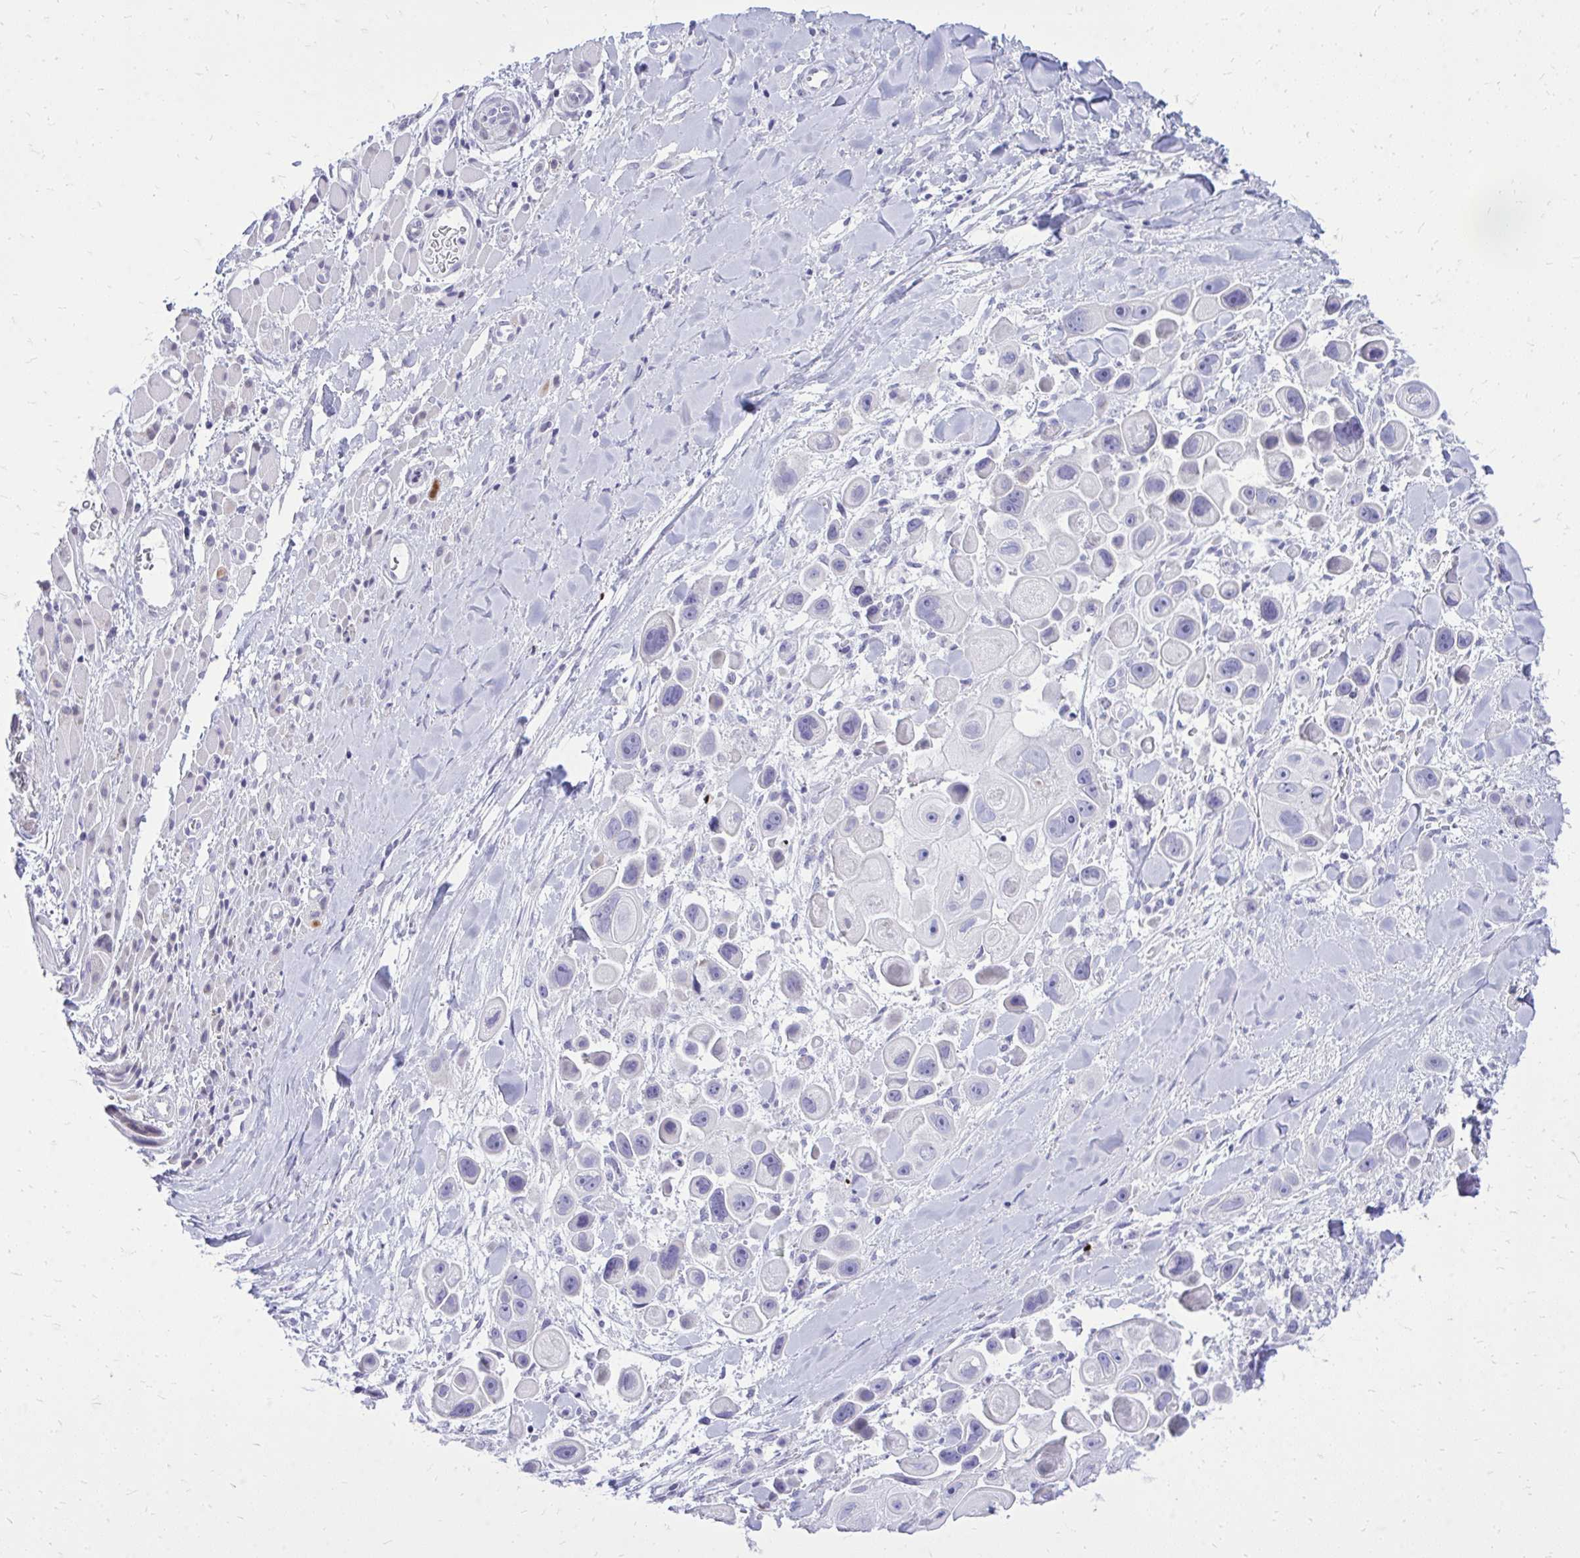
{"staining": {"intensity": "negative", "quantity": "none", "location": "none"}, "tissue": "skin cancer", "cell_type": "Tumor cells", "image_type": "cancer", "snomed": [{"axis": "morphology", "description": "Squamous cell carcinoma, NOS"}, {"axis": "topography", "description": "Skin"}], "caption": "Immunohistochemistry (IHC) histopathology image of neoplastic tissue: squamous cell carcinoma (skin) stained with DAB (3,3'-diaminobenzidine) exhibits no significant protein positivity in tumor cells. (DAB IHC with hematoxylin counter stain).", "gene": "GABRA1", "patient": {"sex": "male", "age": 67}}